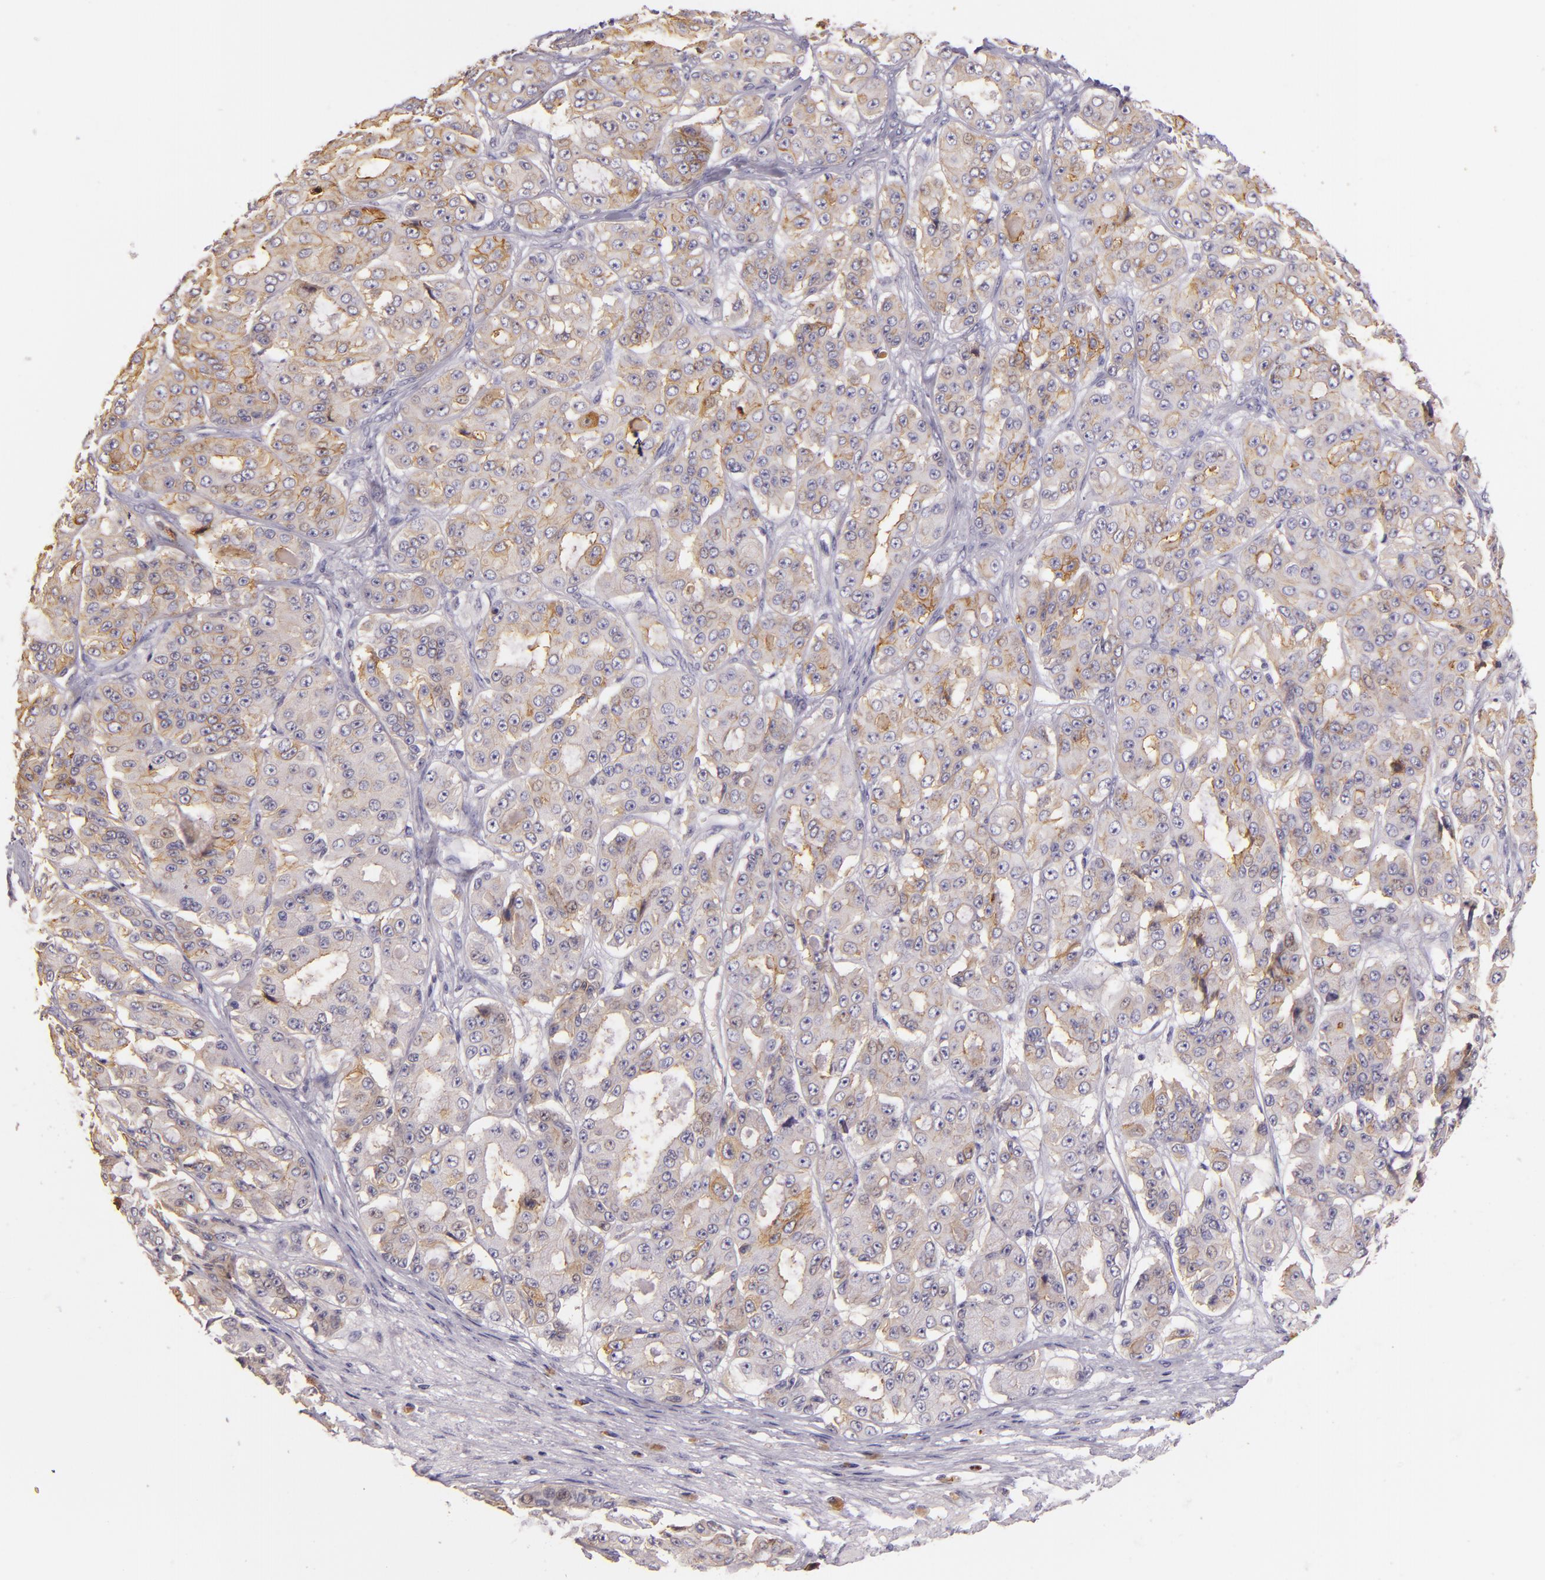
{"staining": {"intensity": "moderate", "quantity": "<25%", "location": "cytoplasmic/membranous"}, "tissue": "ovarian cancer", "cell_type": "Tumor cells", "image_type": "cancer", "snomed": [{"axis": "morphology", "description": "Carcinoma, endometroid"}, {"axis": "topography", "description": "Ovary"}], "caption": "Immunohistochemistry of human ovarian cancer shows low levels of moderate cytoplasmic/membranous staining in approximately <25% of tumor cells.", "gene": "CTSF", "patient": {"sex": "female", "age": 61}}